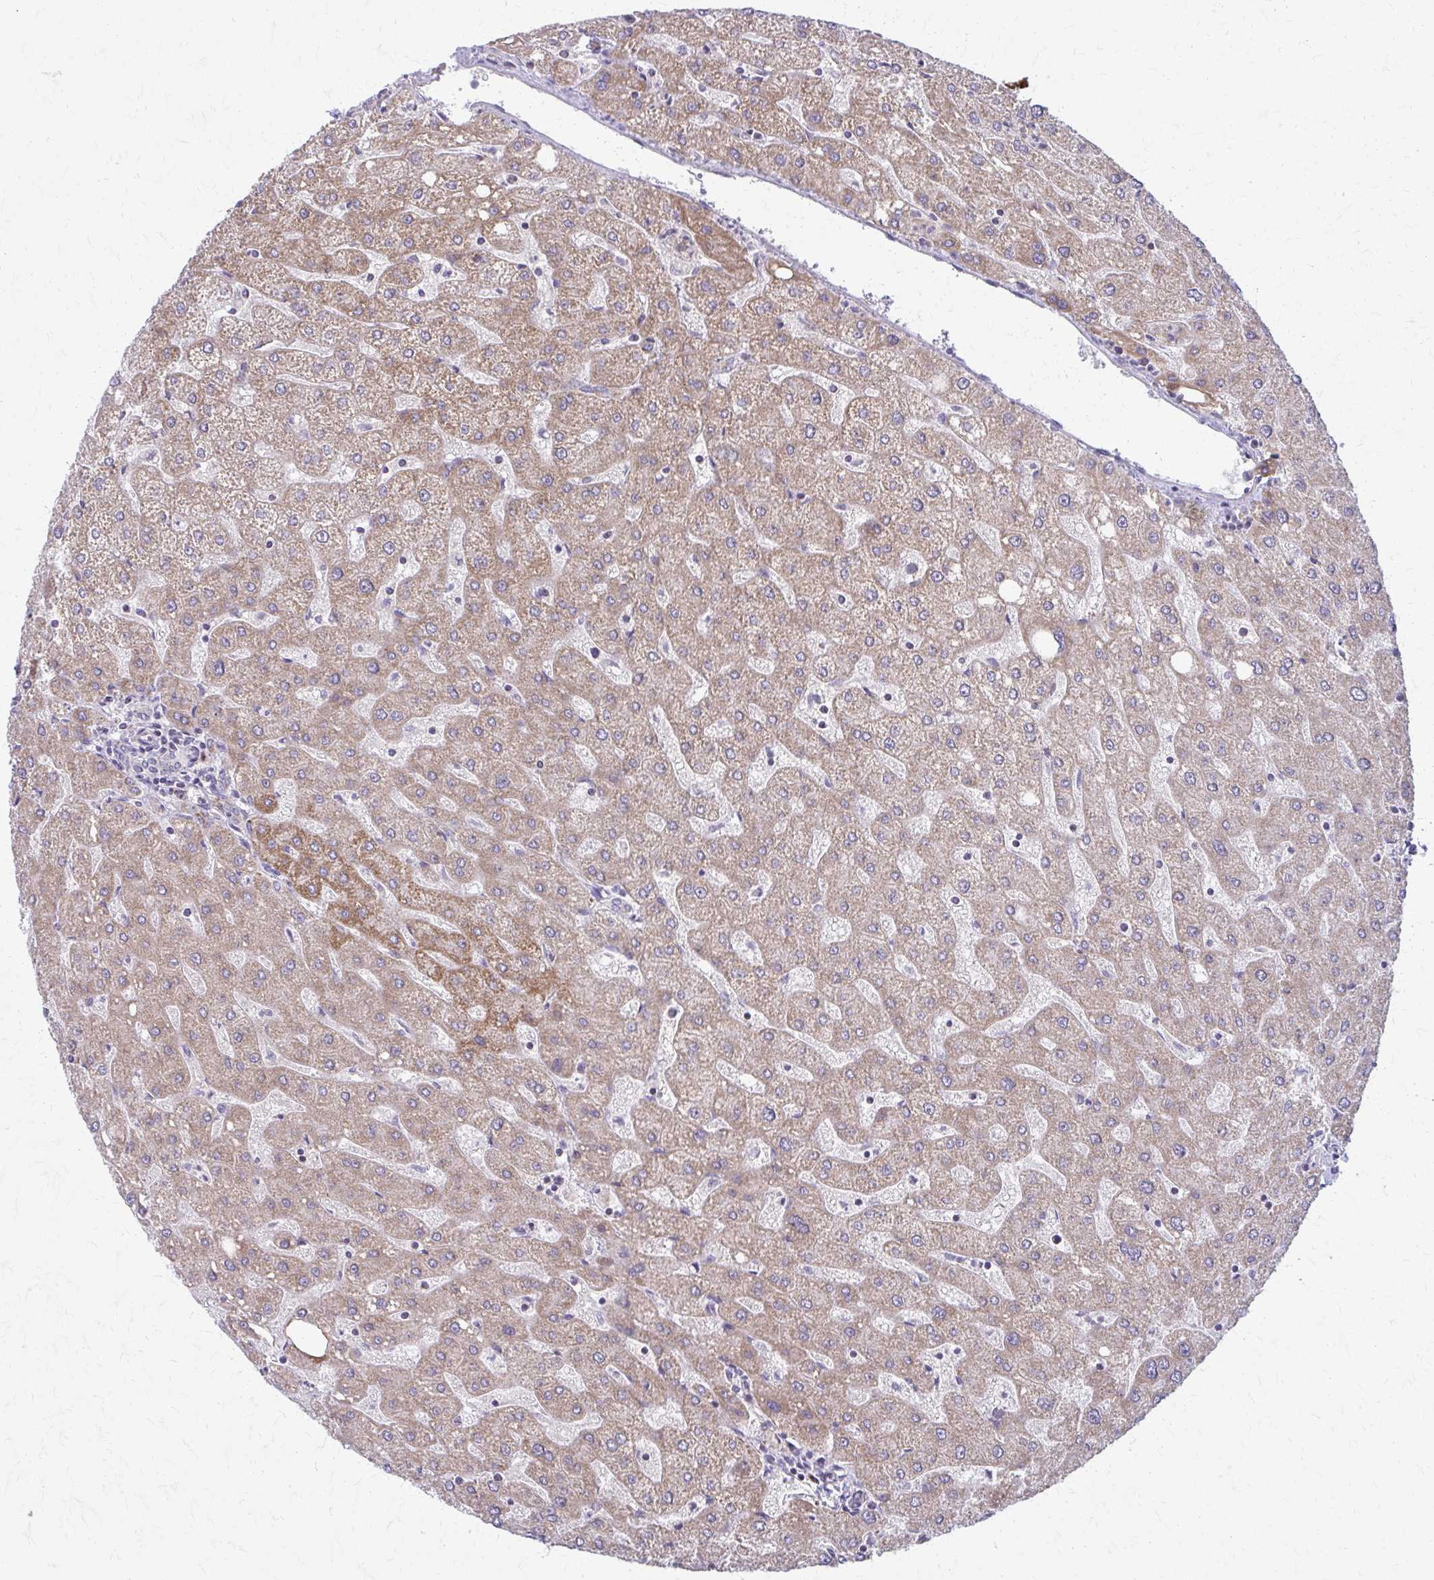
{"staining": {"intensity": "negative", "quantity": "none", "location": "none"}, "tissue": "liver", "cell_type": "Cholangiocytes", "image_type": "normal", "snomed": [{"axis": "morphology", "description": "Normal tissue, NOS"}, {"axis": "topography", "description": "Liver"}], "caption": "Histopathology image shows no significant protein expression in cholangiocytes of unremarkable liver.", "gene": "TVP23A", "patient": {"sex": "male", "age": 67}}